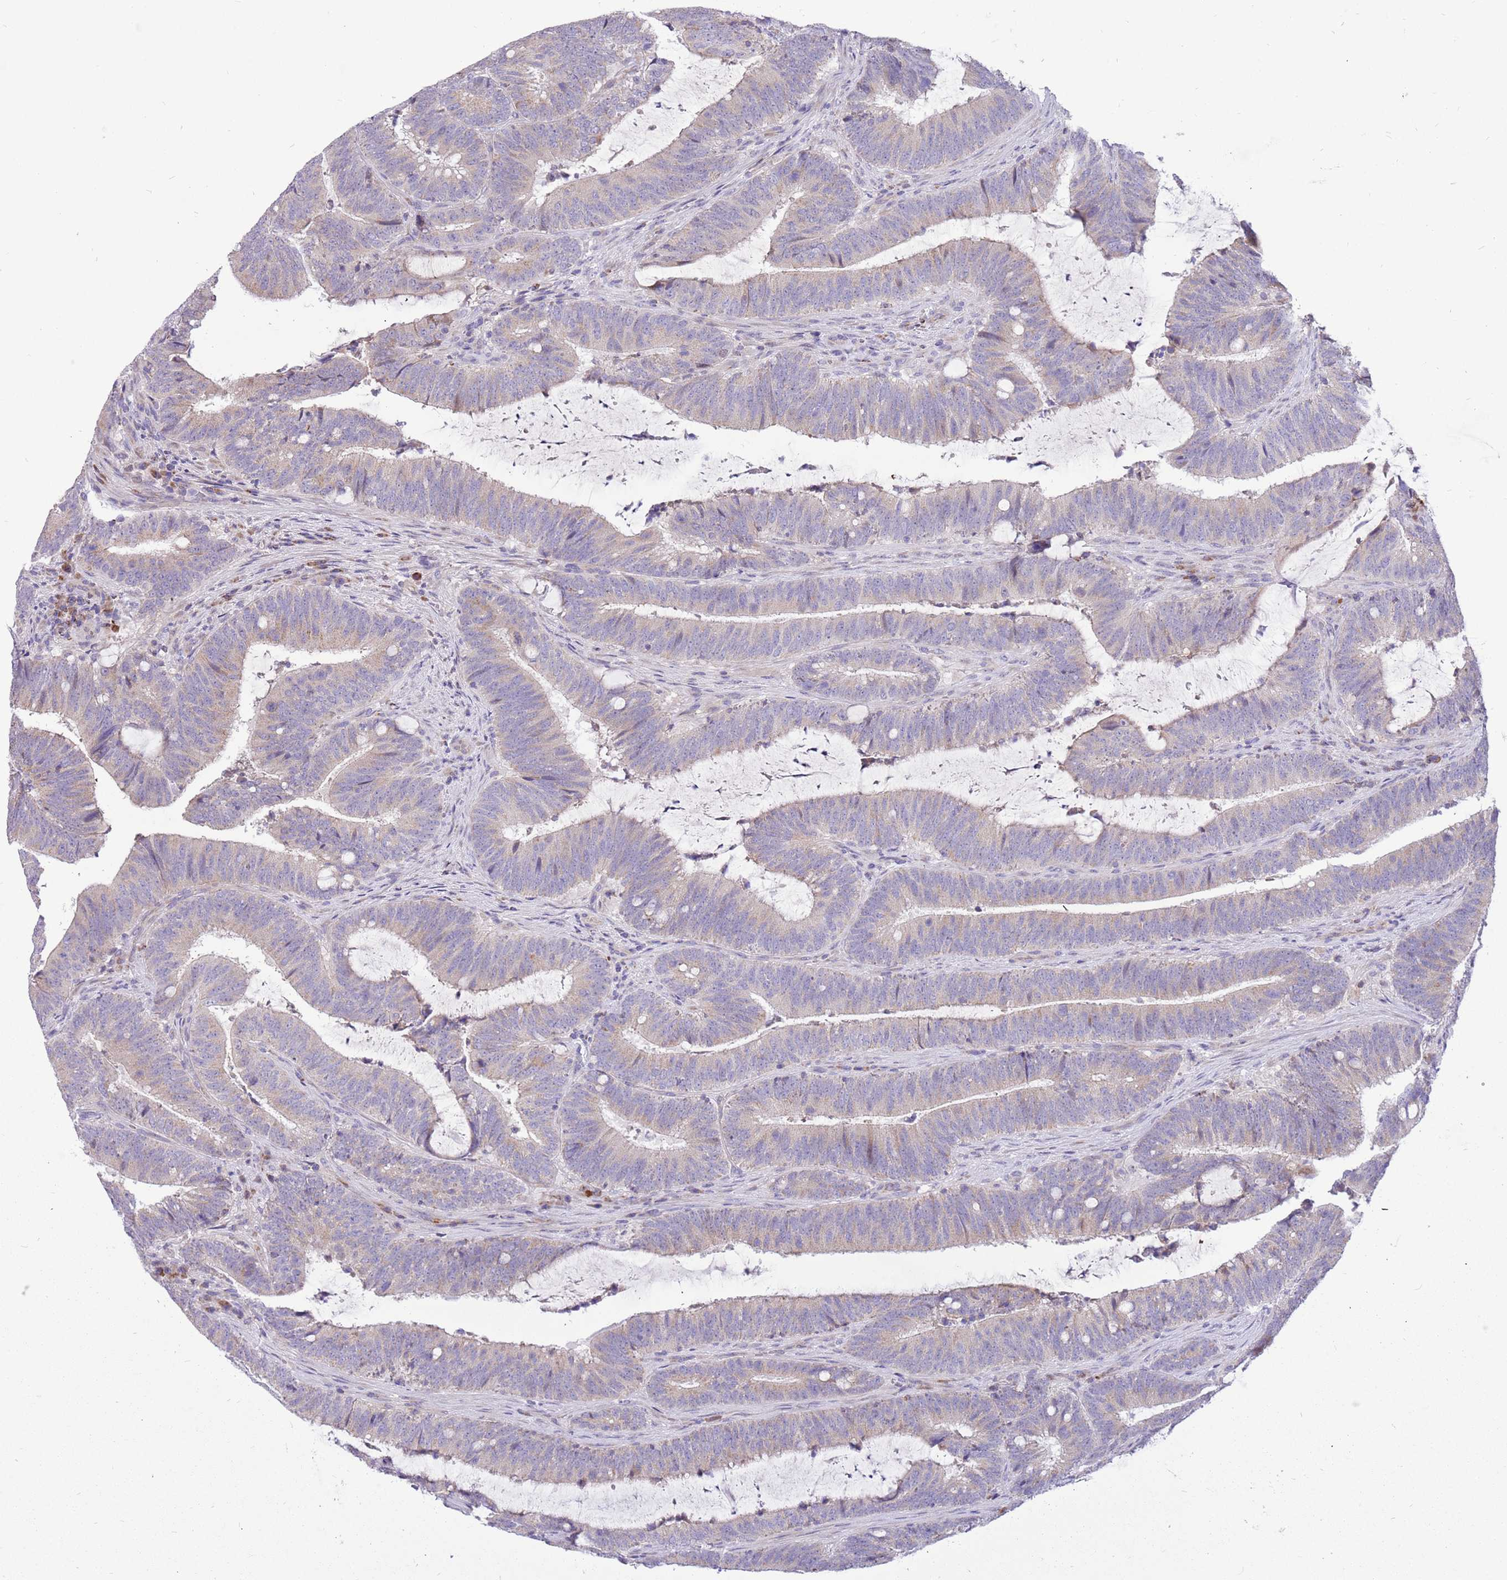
{"staining": {"intensity": "weak", "quantity": "25%-75%", "location": "cytoplasmic/membranous"}, "tissue": "colorectal cancer", "cell_type": "Tumor cells", "image_type": "cancer", "snomed": [{"axis": "morphology", "description": "Adenocarcinoma, NOS"}, {"axis": "topography", "description": "Colon"}], "caption": "Colorectal cancer stained for a protein (brown) exhibits weak cytoplasmic/membranous positive staining in about 25%-75% of tumor cells.", "gene": "COX17", "patient": {"sex": "female", "age": 43}}